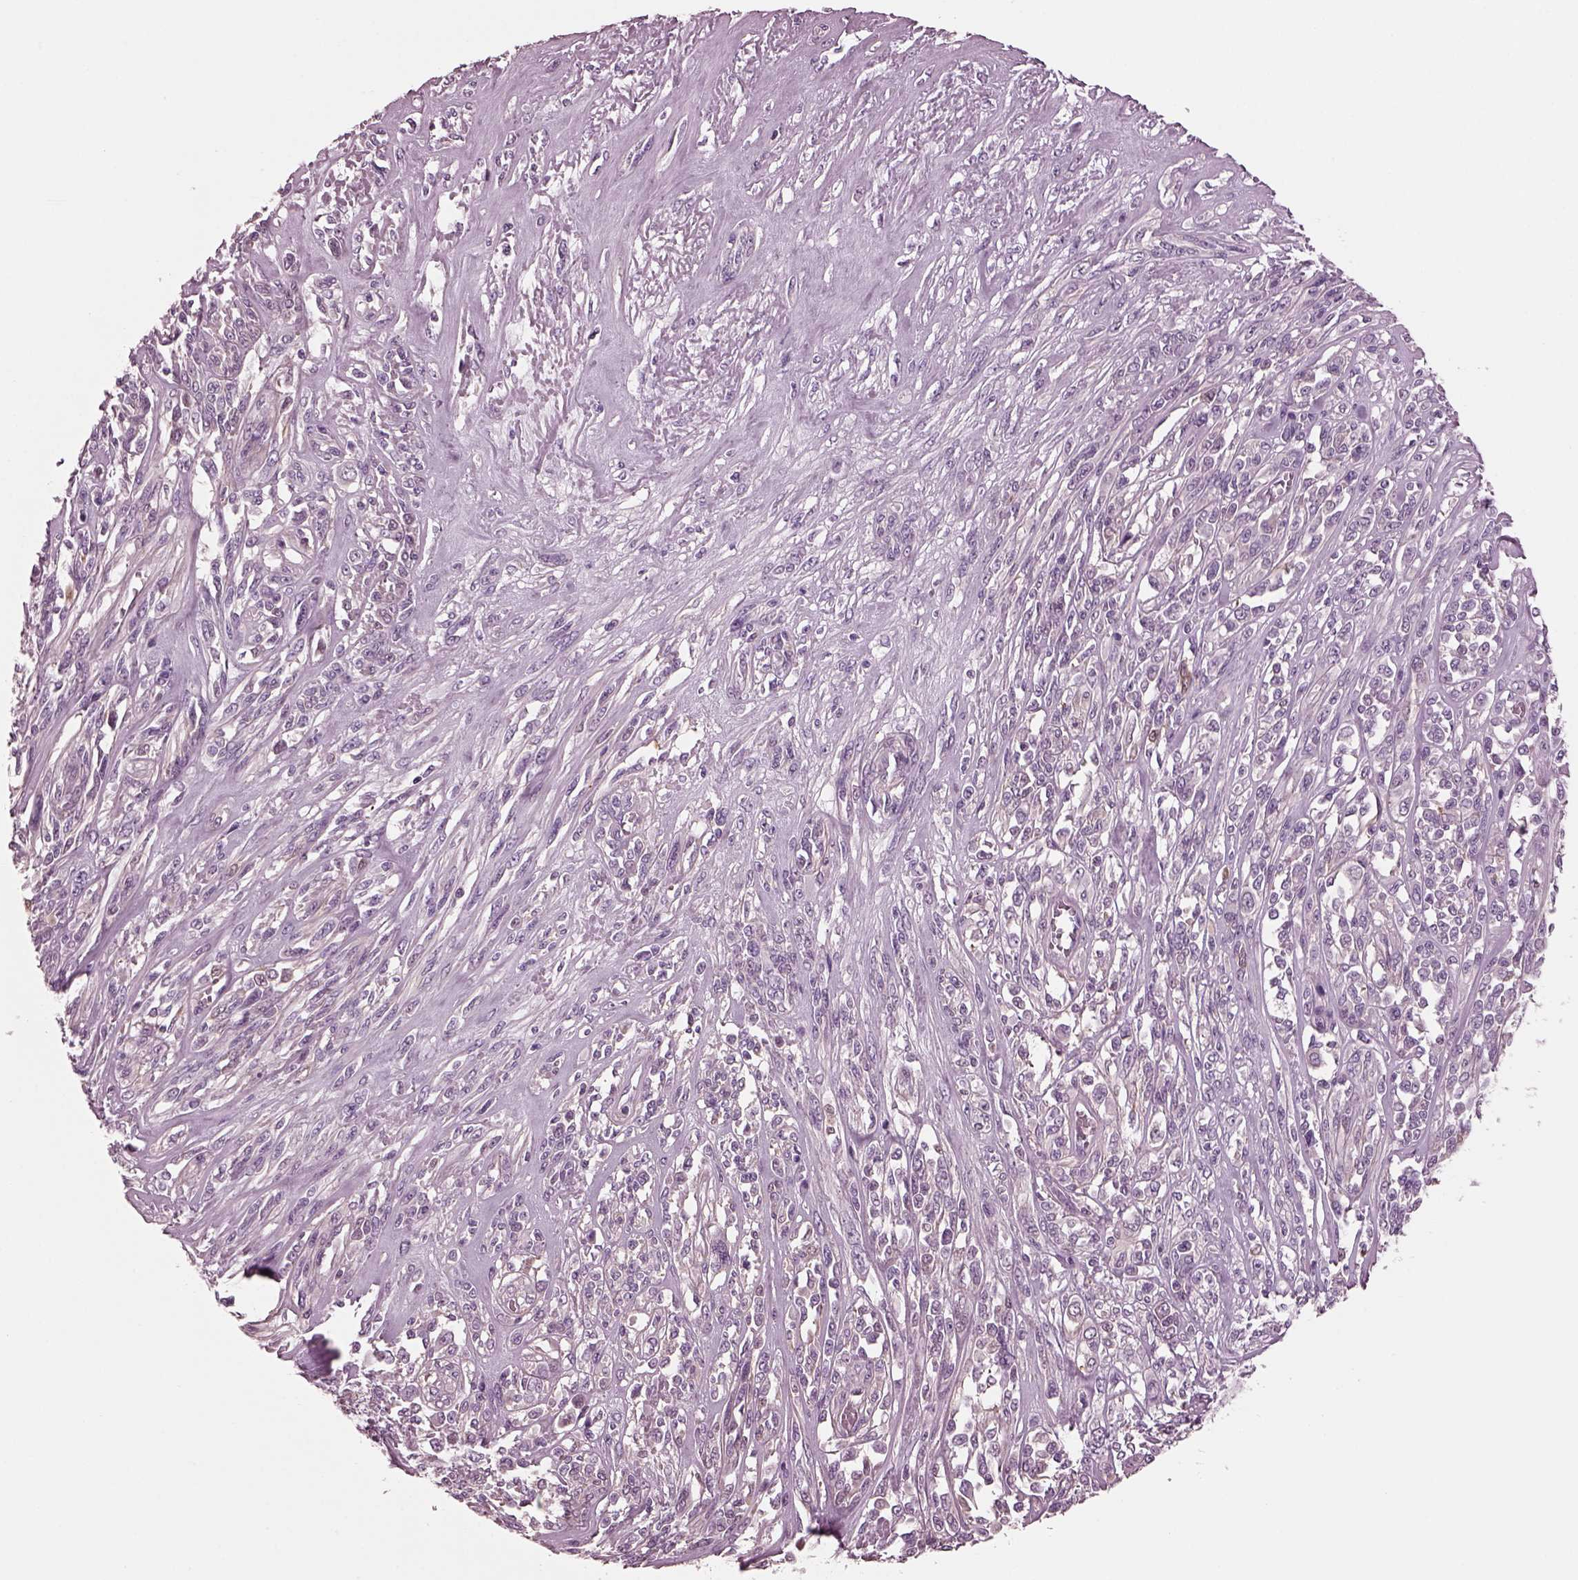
{"staining": {"intensity": "negative", "quantity": "none", "location": "none"}, "tissue": "melanoma", "cell_type": "Tumor cells", "image_type": "cancer", "snomed": [{"axis": "morphology", "description": "Malignant melanoma, NOS"}, {"axis": "topography", "description": "Skin"}], "caption": "This is a photomicrograph of IHC staining of malignant melanoma, which shows no expression in tumor cells. (DAB immunohistochemistry (IHC) visualized using brightfield microscopy, high magnification).", "gene": "GDF11", "patient": {"sex": "female", "age": 91}}